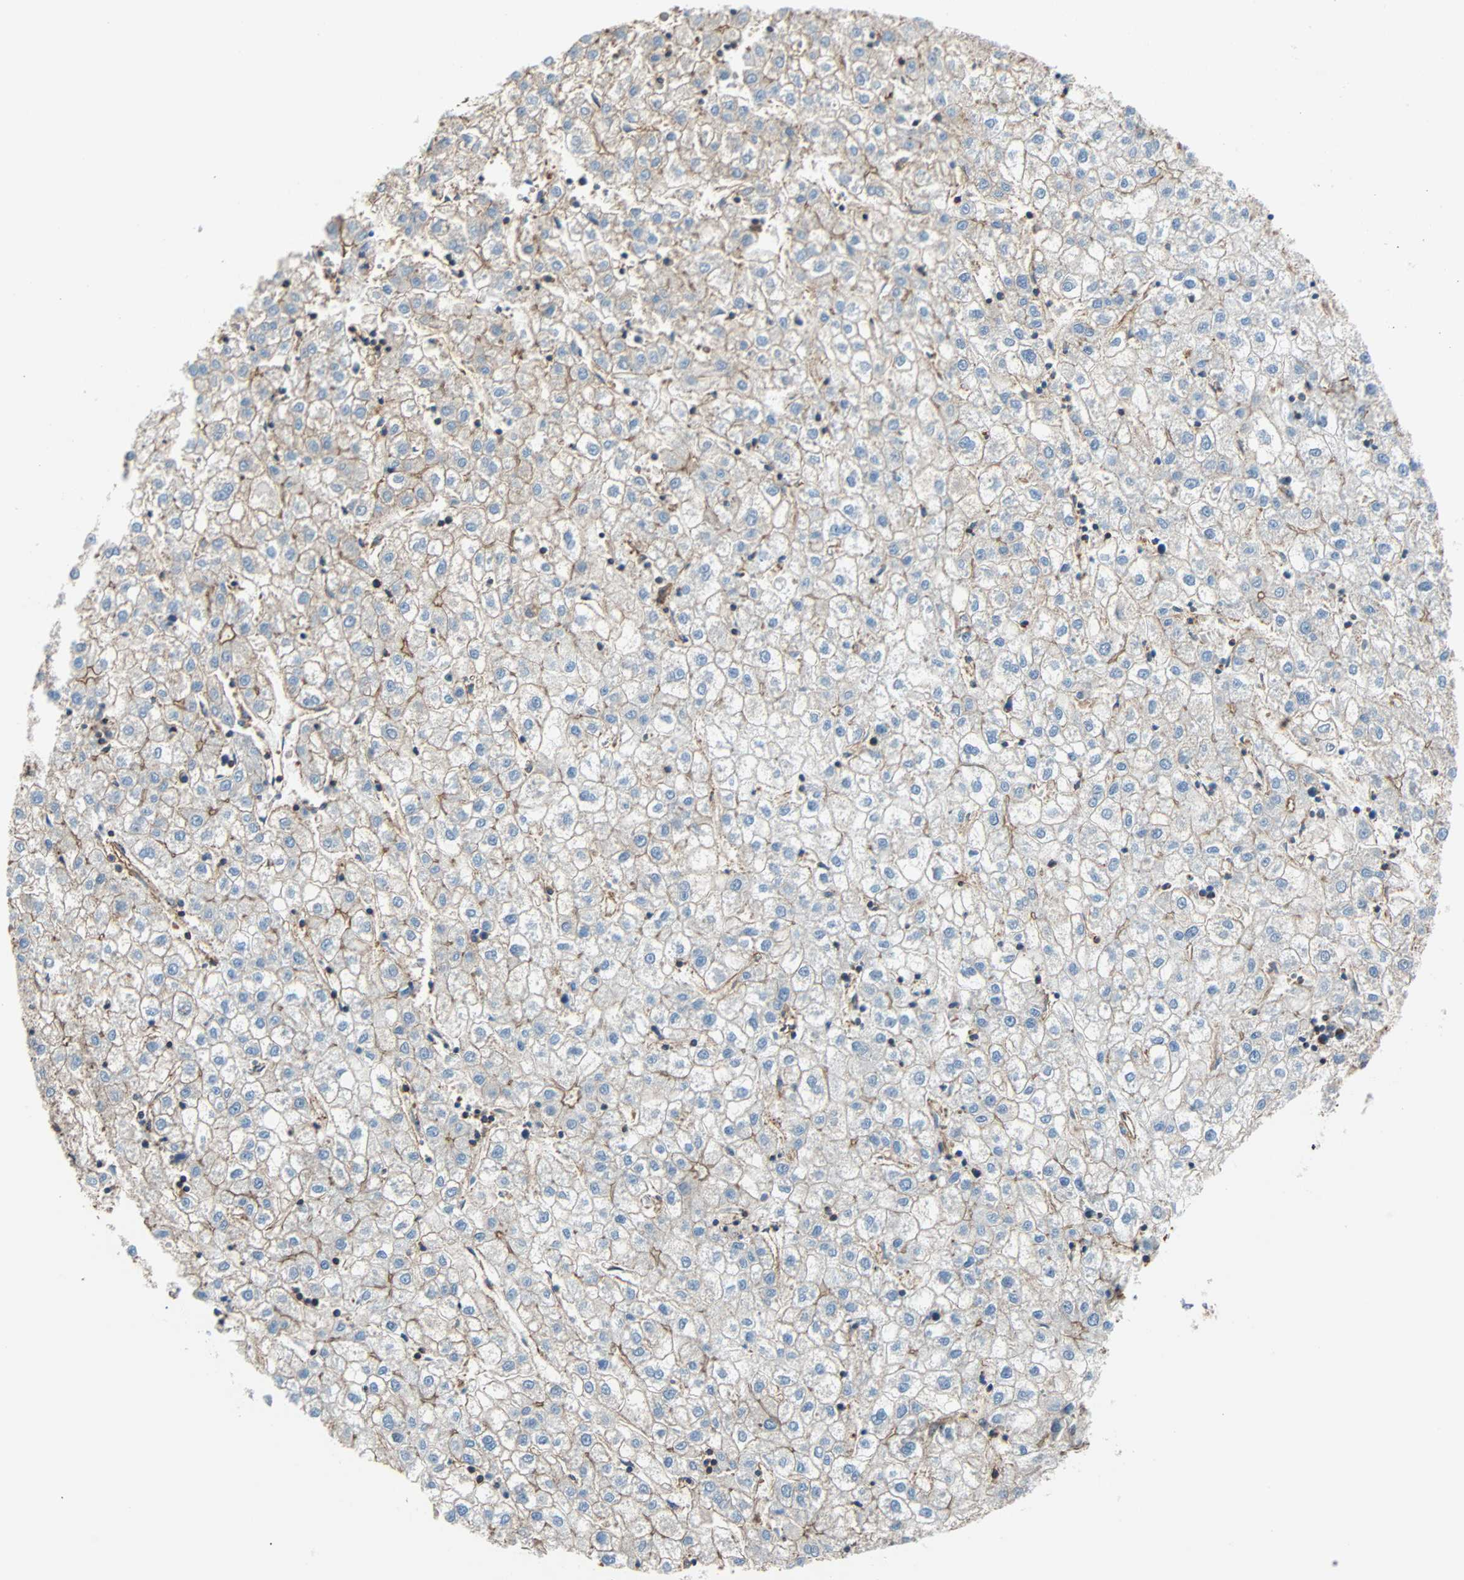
{"staining": {"intensity": "weak", "quantity": "<25%", "location": "cytoplasmic/membranous"}, "tissue": "liver cancer", "cell_type": "Tumor cells", "image_type": "cancer", "snomed": [{"axis": "morphology", "description": "Carcinoma, Hepatocellular, NOS"}, {"axis": "topography", "description": "Liver"}], "caption": "This is an immunohistochemistry (IHC) photomicrograph of hepatocellular carcinoma (liver). There is no expression in tumor cells.", "gene": "GALNT10", "patient": {"sex": "male", "age": 72}}